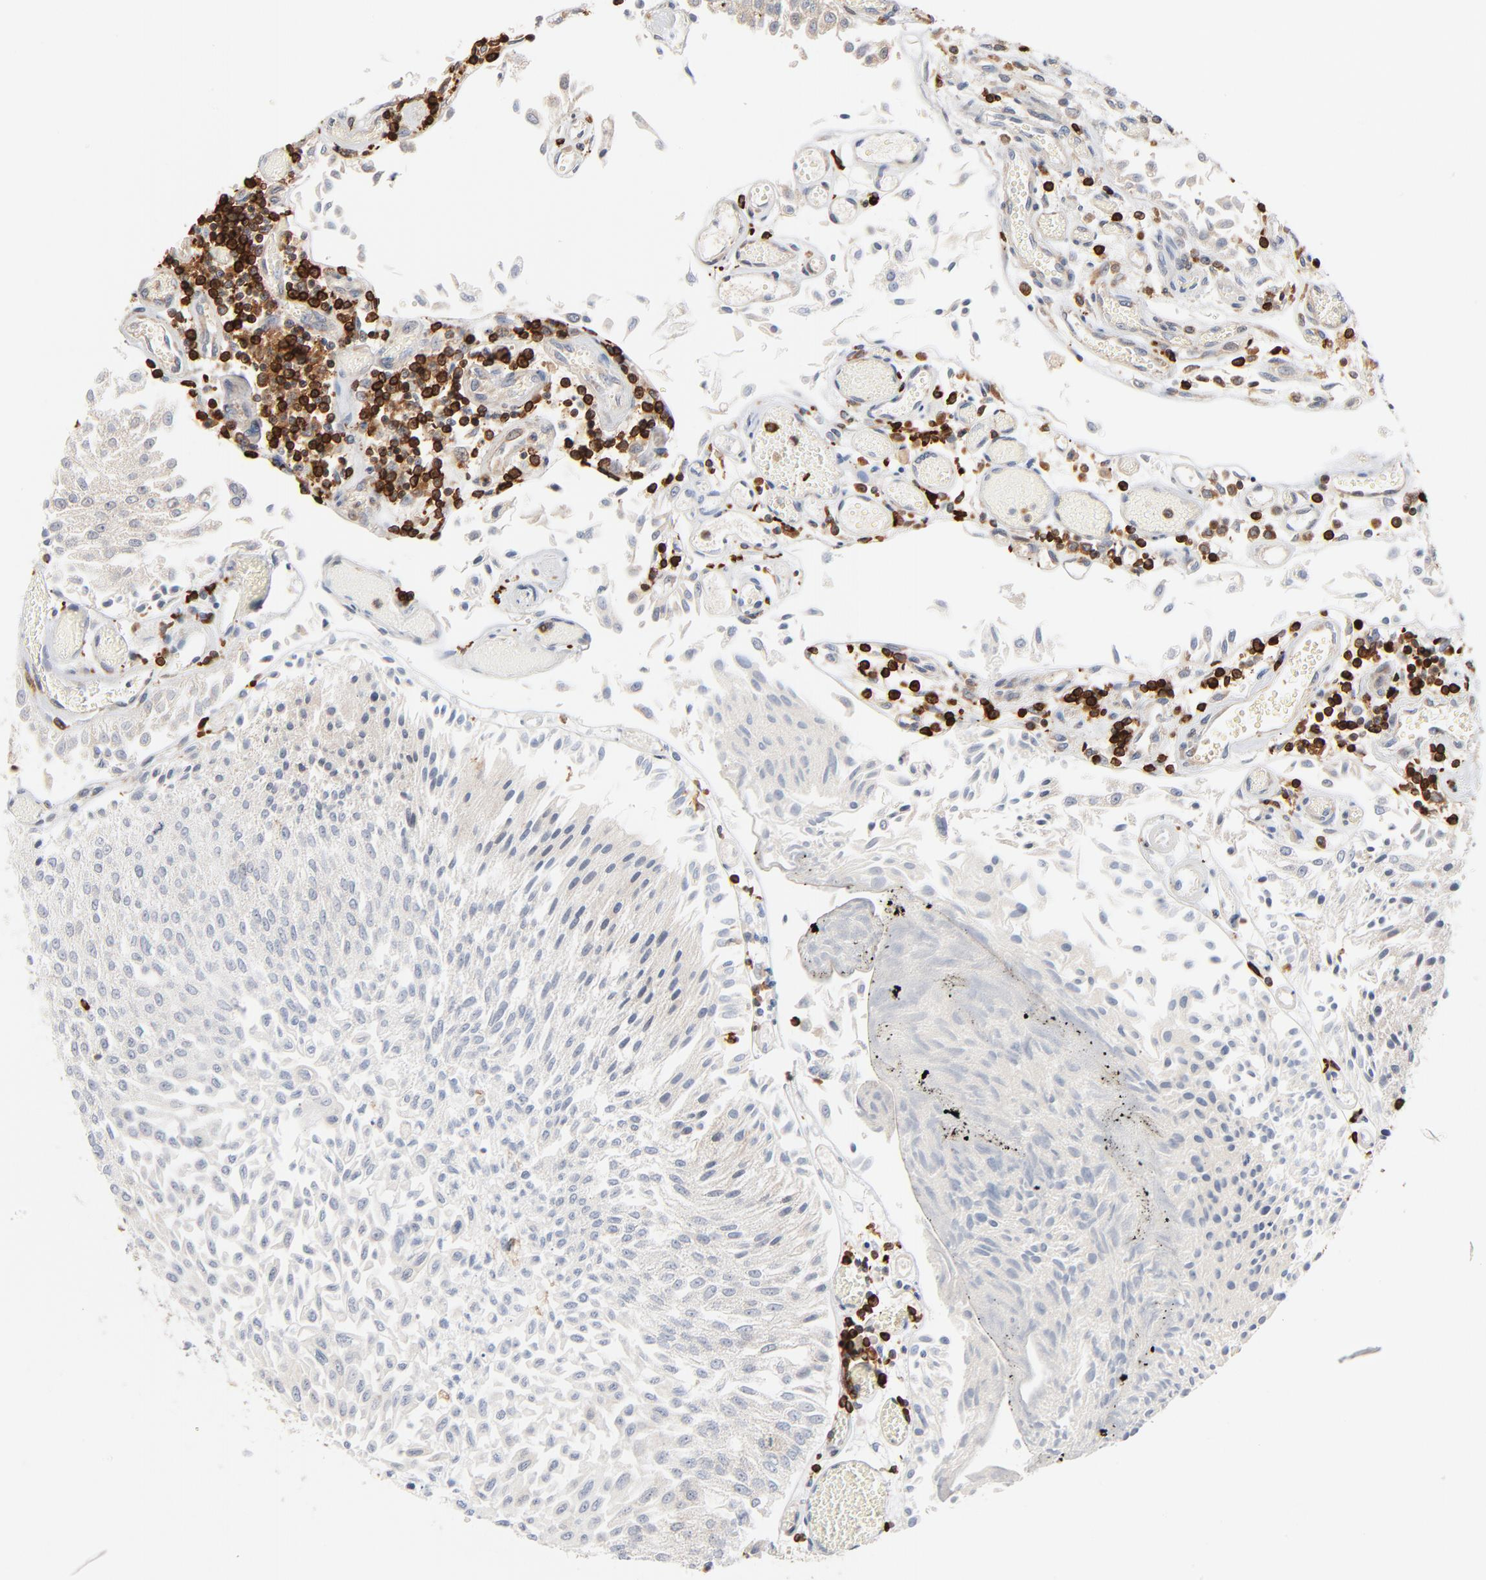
{"staining": {"intensity": "negative", "quantity": "none", "location": "none"}, "tissue": "urothelial cancer", "cell_type": "Tumor cells", "image_type": "cancer", "snomed": [{"axis": "morphology", "description": "Urothelial carcinoma, Low grade"}, {"axis": "topography", "description": "Urinary bladder"}], "caption": "Urothelial cancer was stained to show a protein in brown. There is no significant expression in tumor cells.", "gene": "SH3KBP1", "patient": {"sex": "male", "age": 86}}